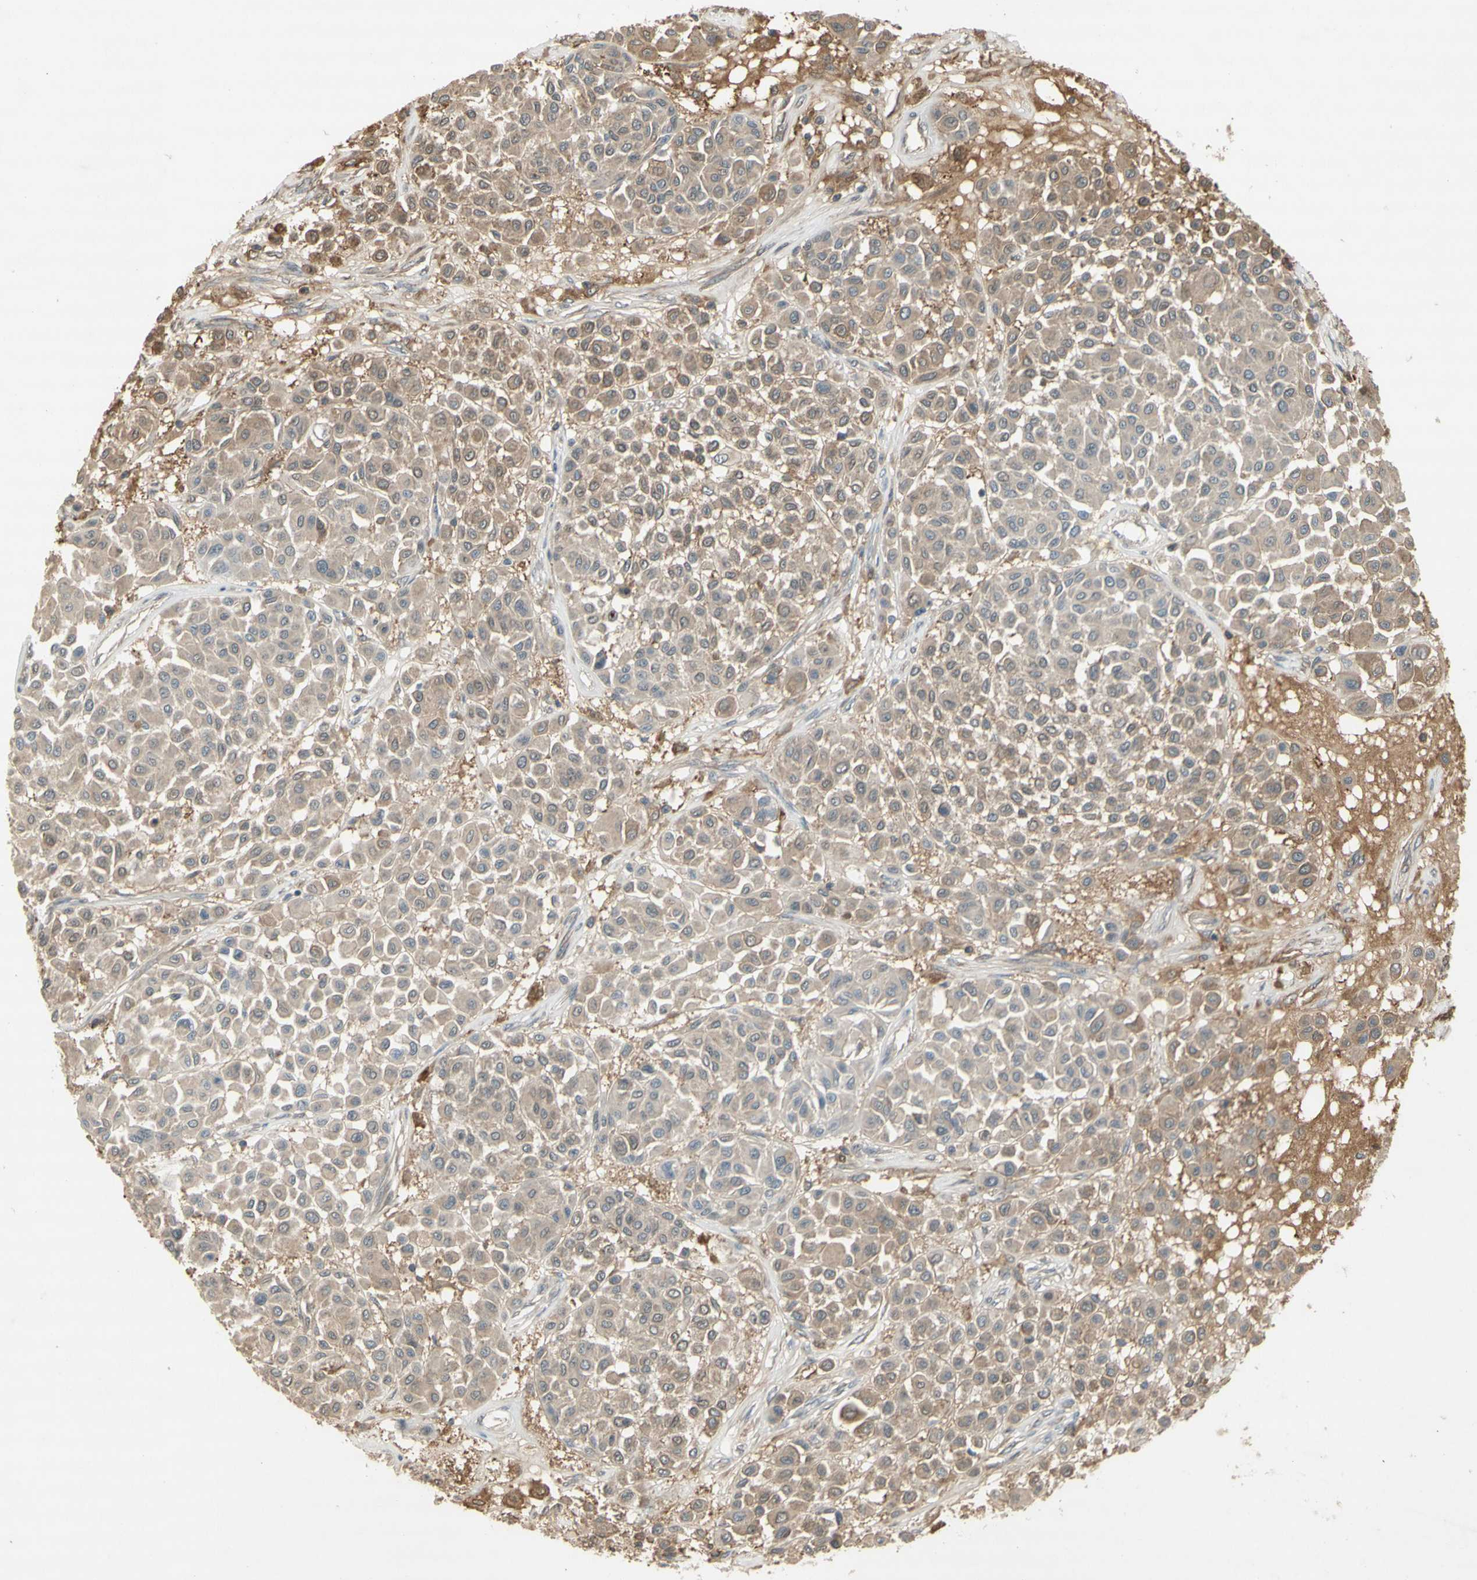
{"staining": {"intensity": "weak", "quantity": "25%-75%", "location": "cytoplasmic/membranous"}, "tissue": "melanoma", "cell_type": "Tumor cells", "image_type": "cancer", "snomed": [{"axis": "morphology", "description": "Malignant melanoma, Metastatic site"}, {"axis": "topography", "description": "Soft tissue"}], "caption": "There is low levels of weak cytoplasmic/membranous positivity in tumor cells of malignant melanoma (metastatic site), as demonstrated by immunohistochemical staining (brown color).", "gene": "NRG4", "patient": {"sex": "male", "age": 41}}